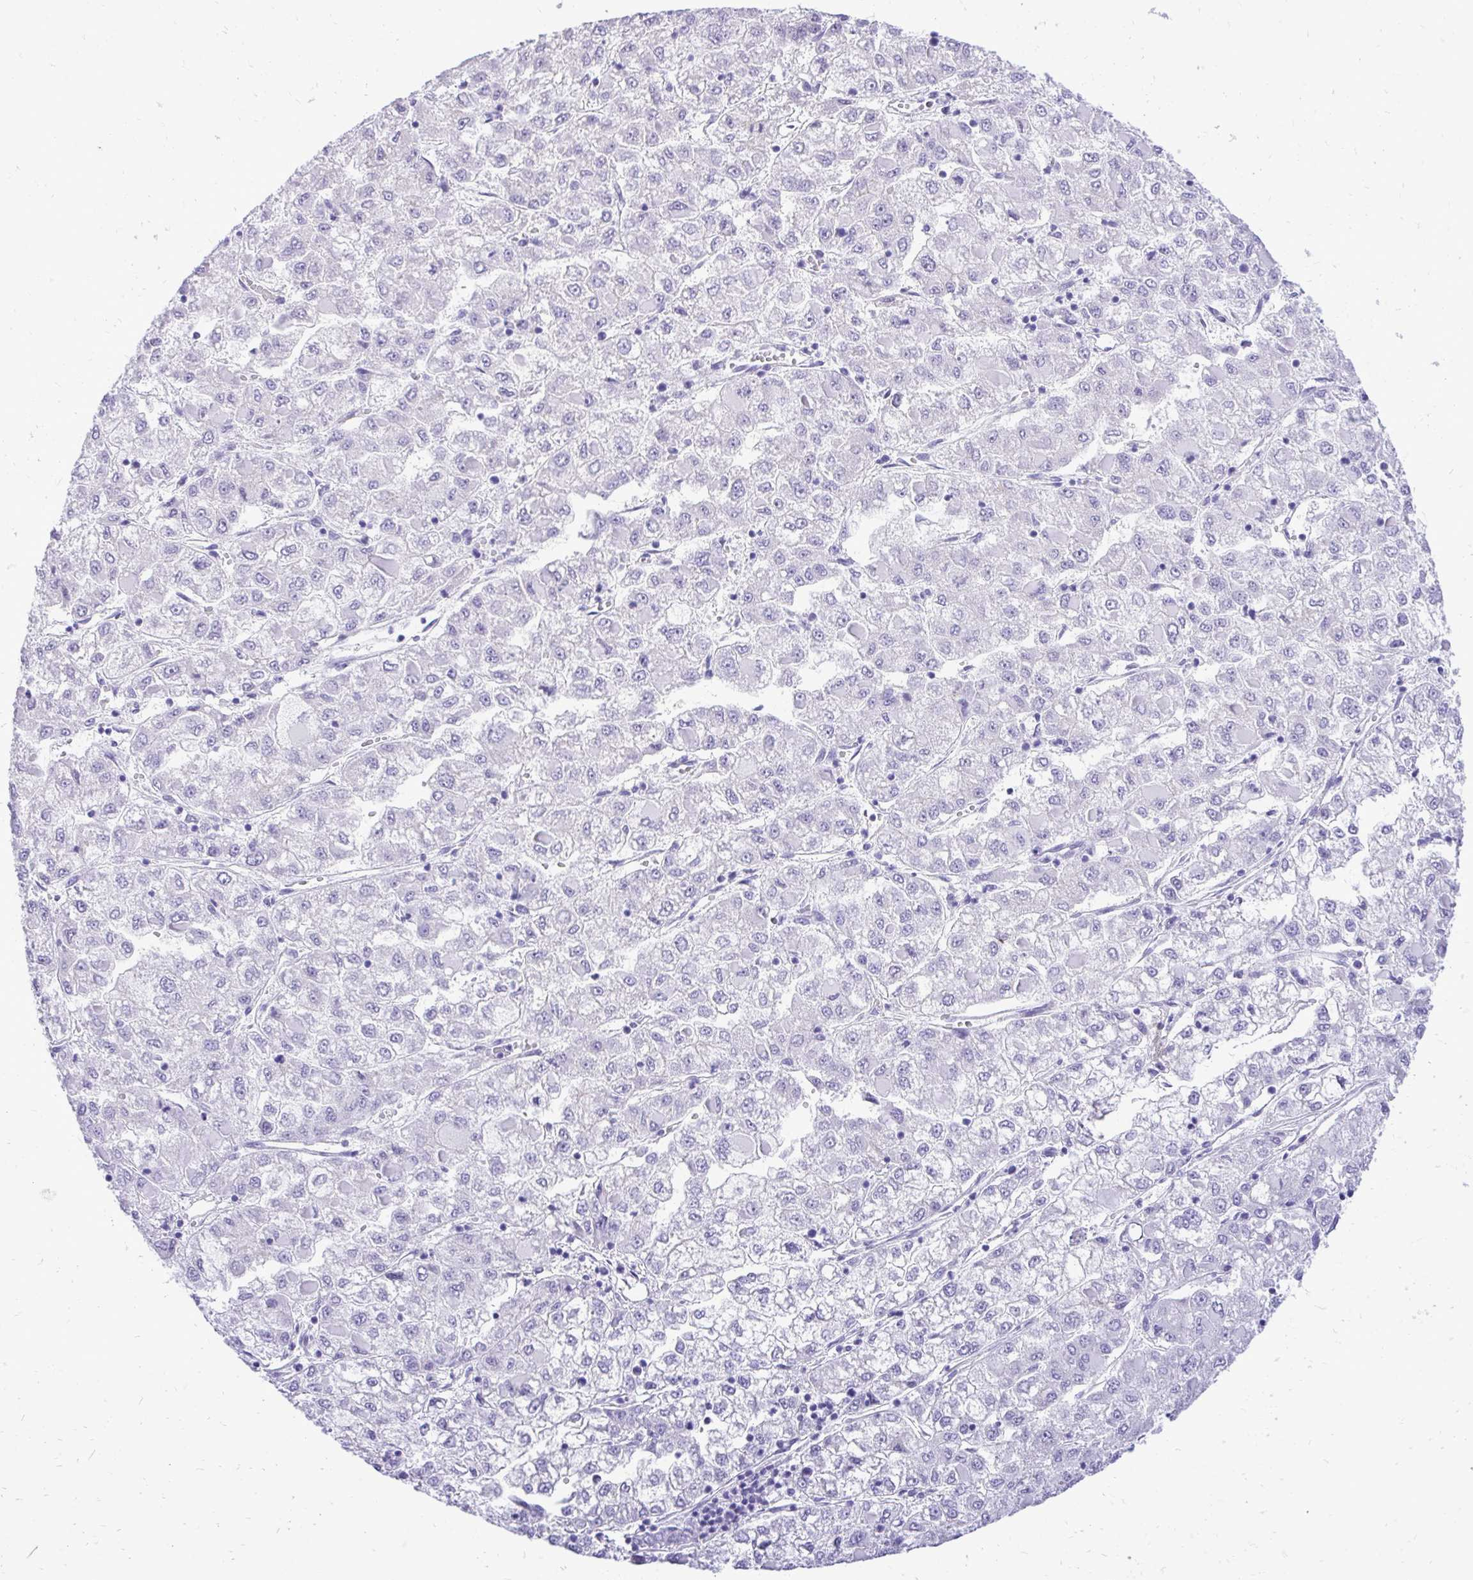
{"staining": {"intensity": "negative", "quantity": "none", "location": "none"}, "tissue": "liver cancer", "cell_type": "Tumor cells", "image_type": "cancer", "snomed": [{"axis": "morphology", "description": "Carcinoma, Hepatocellular, NOS"}, {"axis": "topography", "description": "Liver"}], "caption": "An IHC histopathology image of hepatocellular carcinoma (liver) is shown. There is no staining in tumor cells of hepatocellular carcinoma (liver).", "gene": "ANKDD1B", "patient": {"sex": "male", "age": 40}}